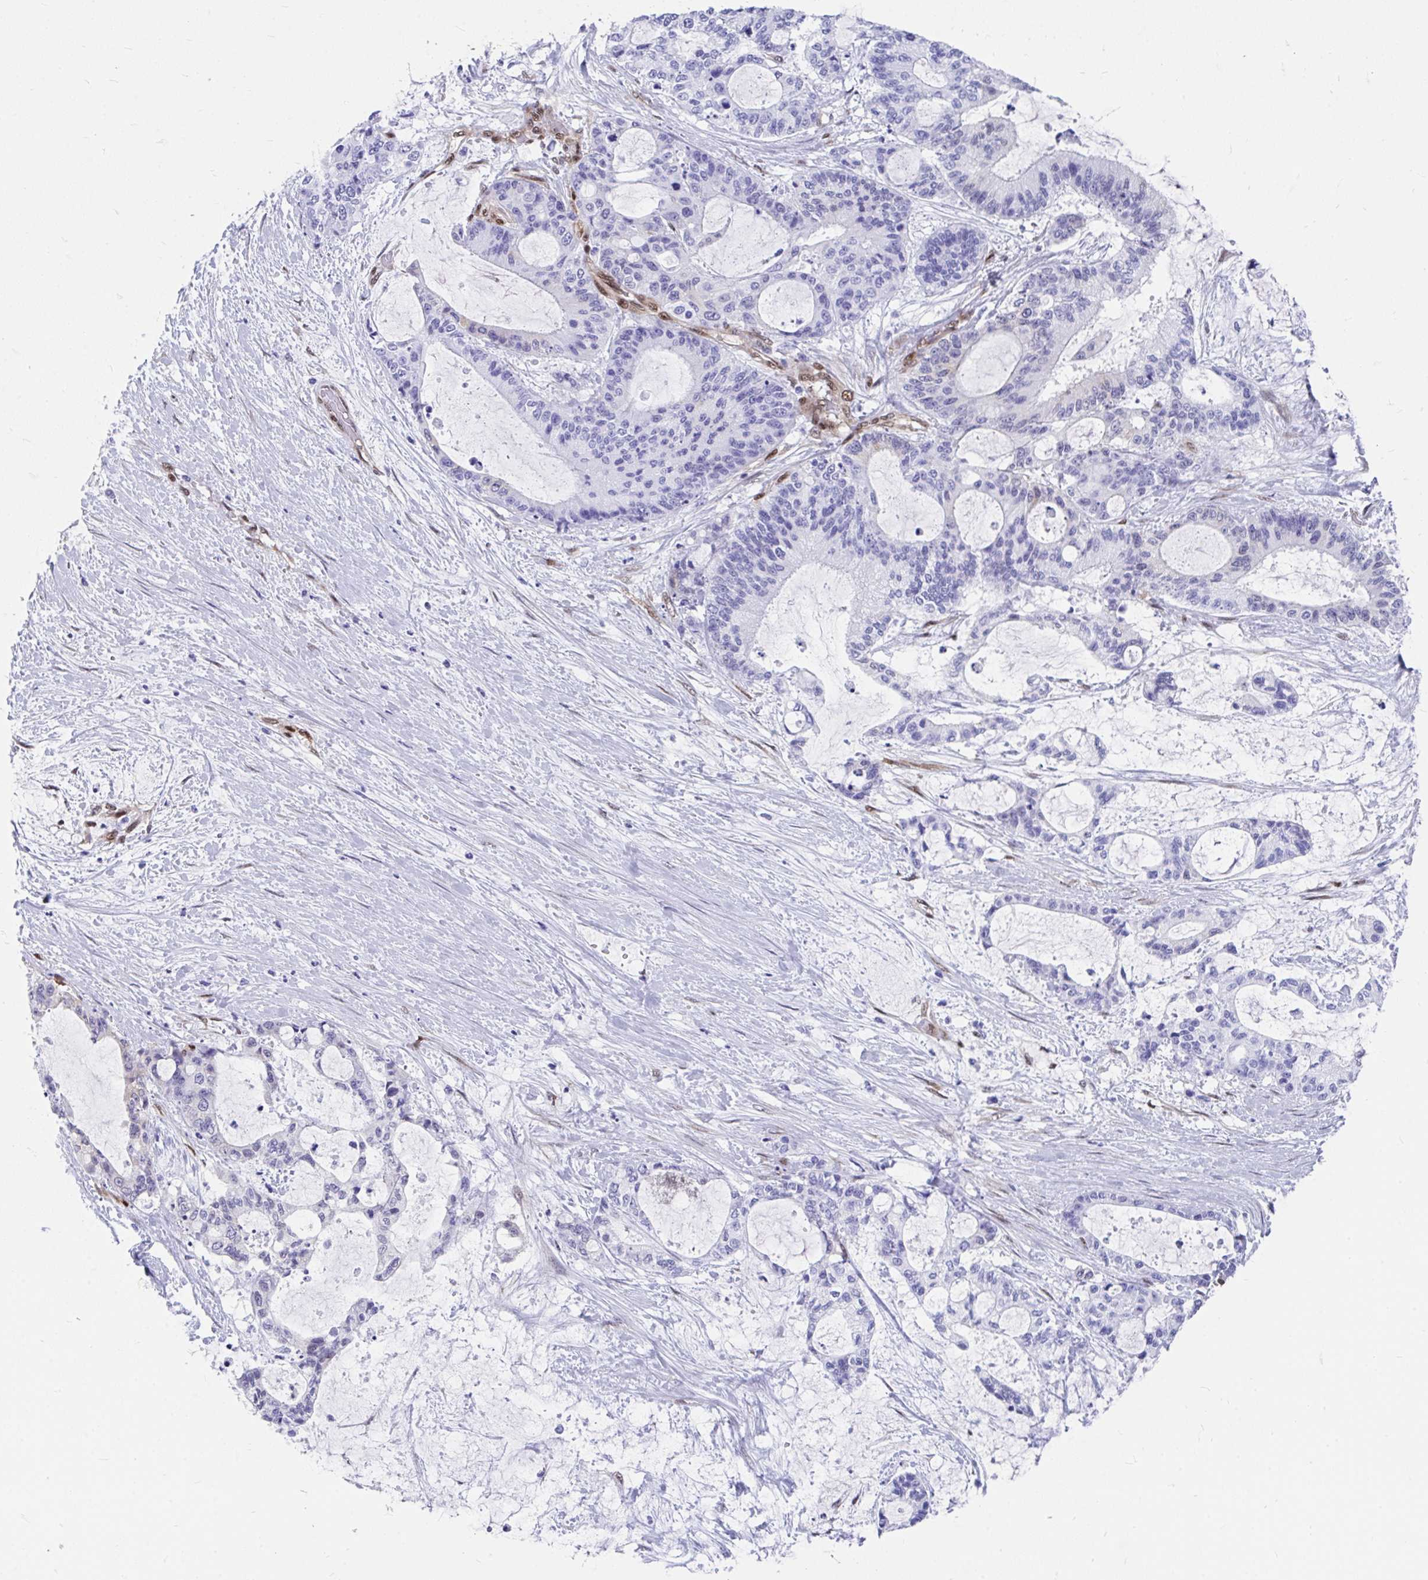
{"staining": {"intensity": "negative", "quantity": "none", "location": "none"}, "tissue": "liver cancer", "cell_type": "Tumor cells", "image_type": "cancer", "snomed": [{"axis": "morphology", "description": "Normal tissue, NOS"}, {"axis": "morphology", "description": "Cholangiocarcinoma"}, {"axis": "topography", "description": "Liver"}, {"axis": "topography", "description": "Peripheral nerve tissue"}], "caption": "An image of liver cholangiocarcinoma stained for a protein displays no brown staining in tumor cells.", "gene": "RBPMS", "patient": {"sex": "female", "age": 73}}